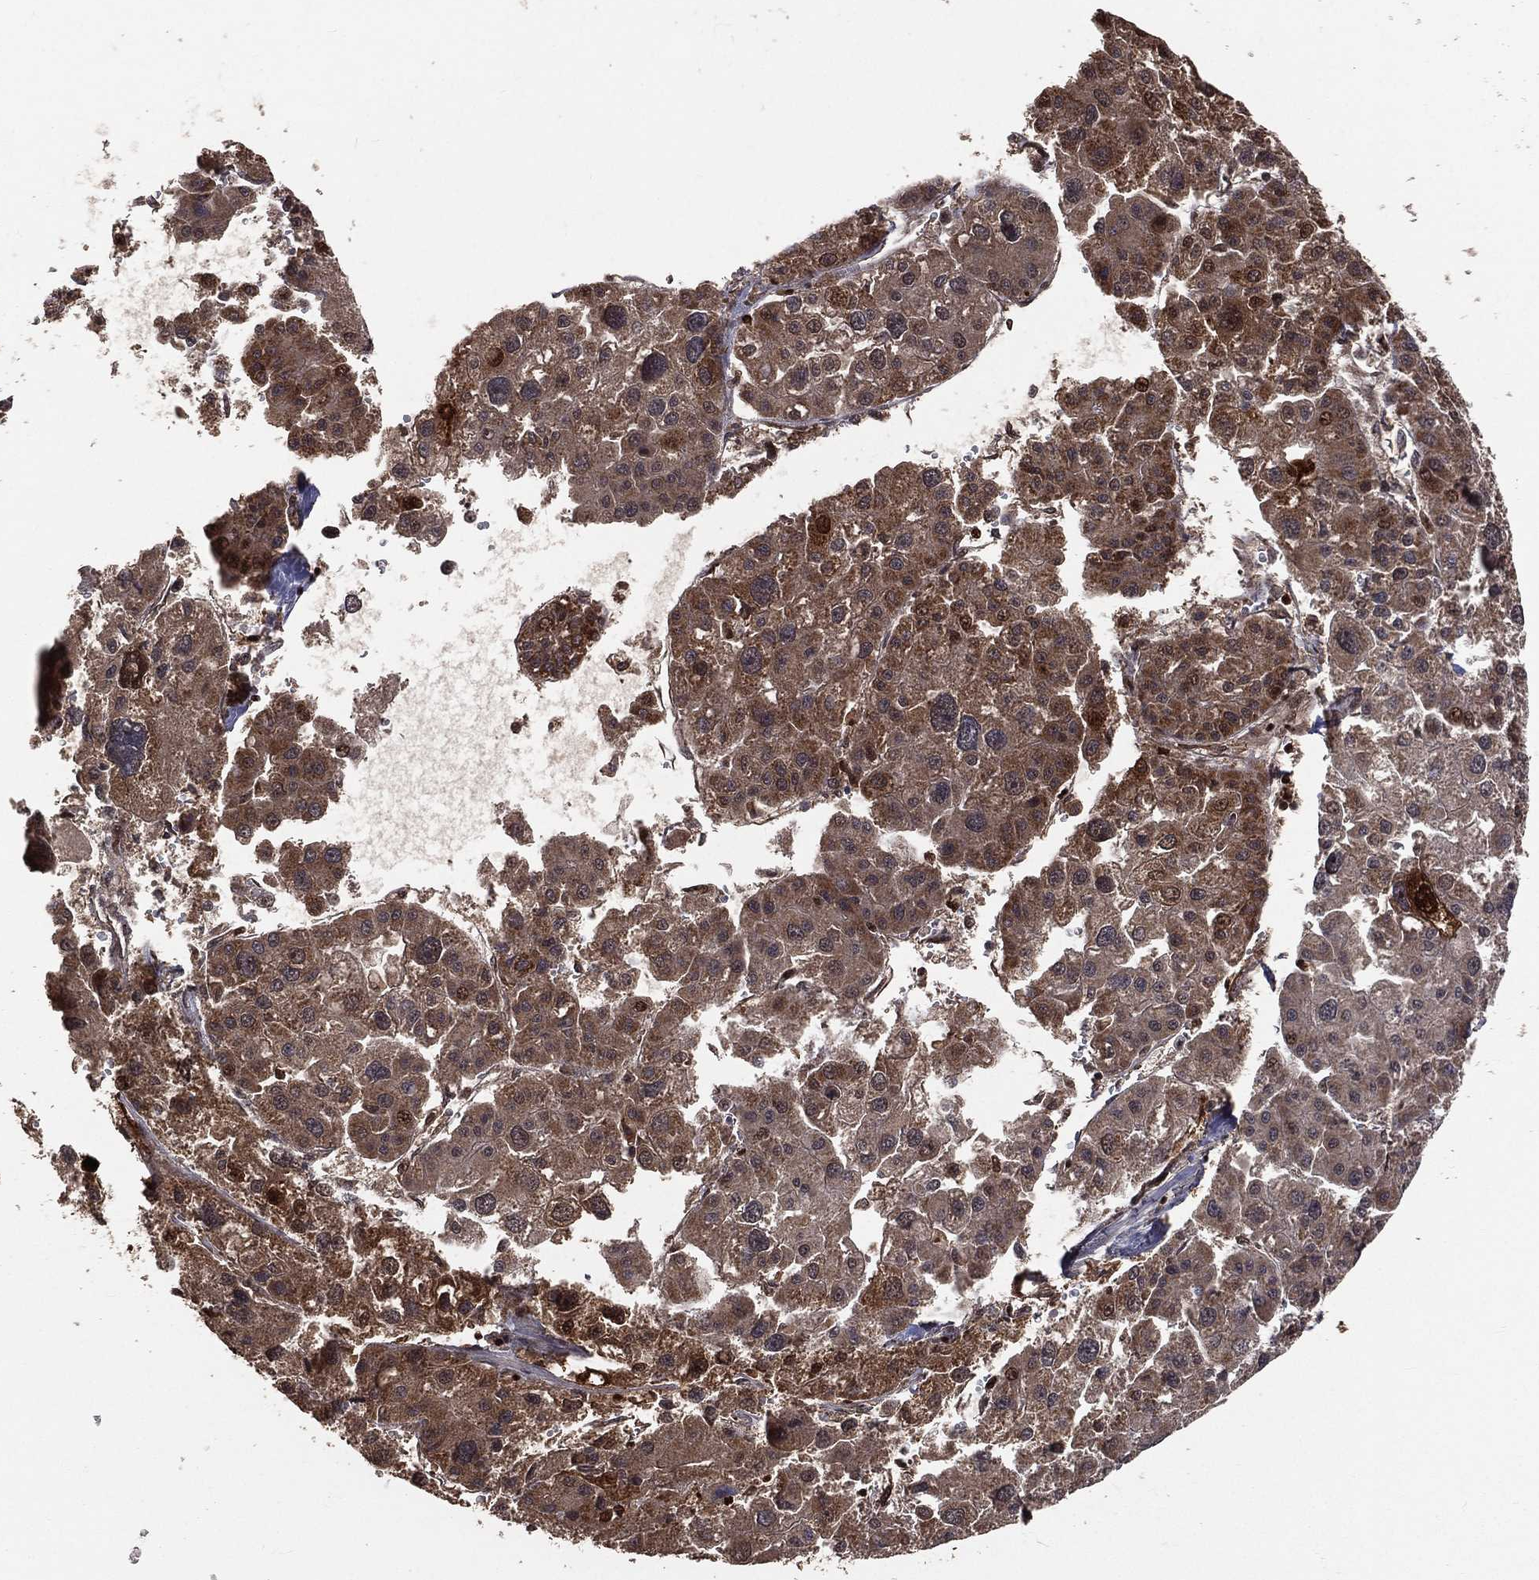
{"staining": {"intensity": "strong", "quantity": "<25%", "location": "cytoplasmic/membranous,nuclear"}, "tissue": "liver cancer", "cell_type": "Tumor cells", "image_type": "cancer", "snomed": [{"axis": "morphology", "description": "Carcinoma, Hepatocellular, NOS"}, {"axis": "topography", "description": "Liver"}], "caption": "Strong cytoplasmic/membranous and nuclear protein staining is seen in about <25% of tumor cells in liver hepatocellular carcinoma.", "gene": "MAPK1", "patient": {"sex": "male", "age": 73}}